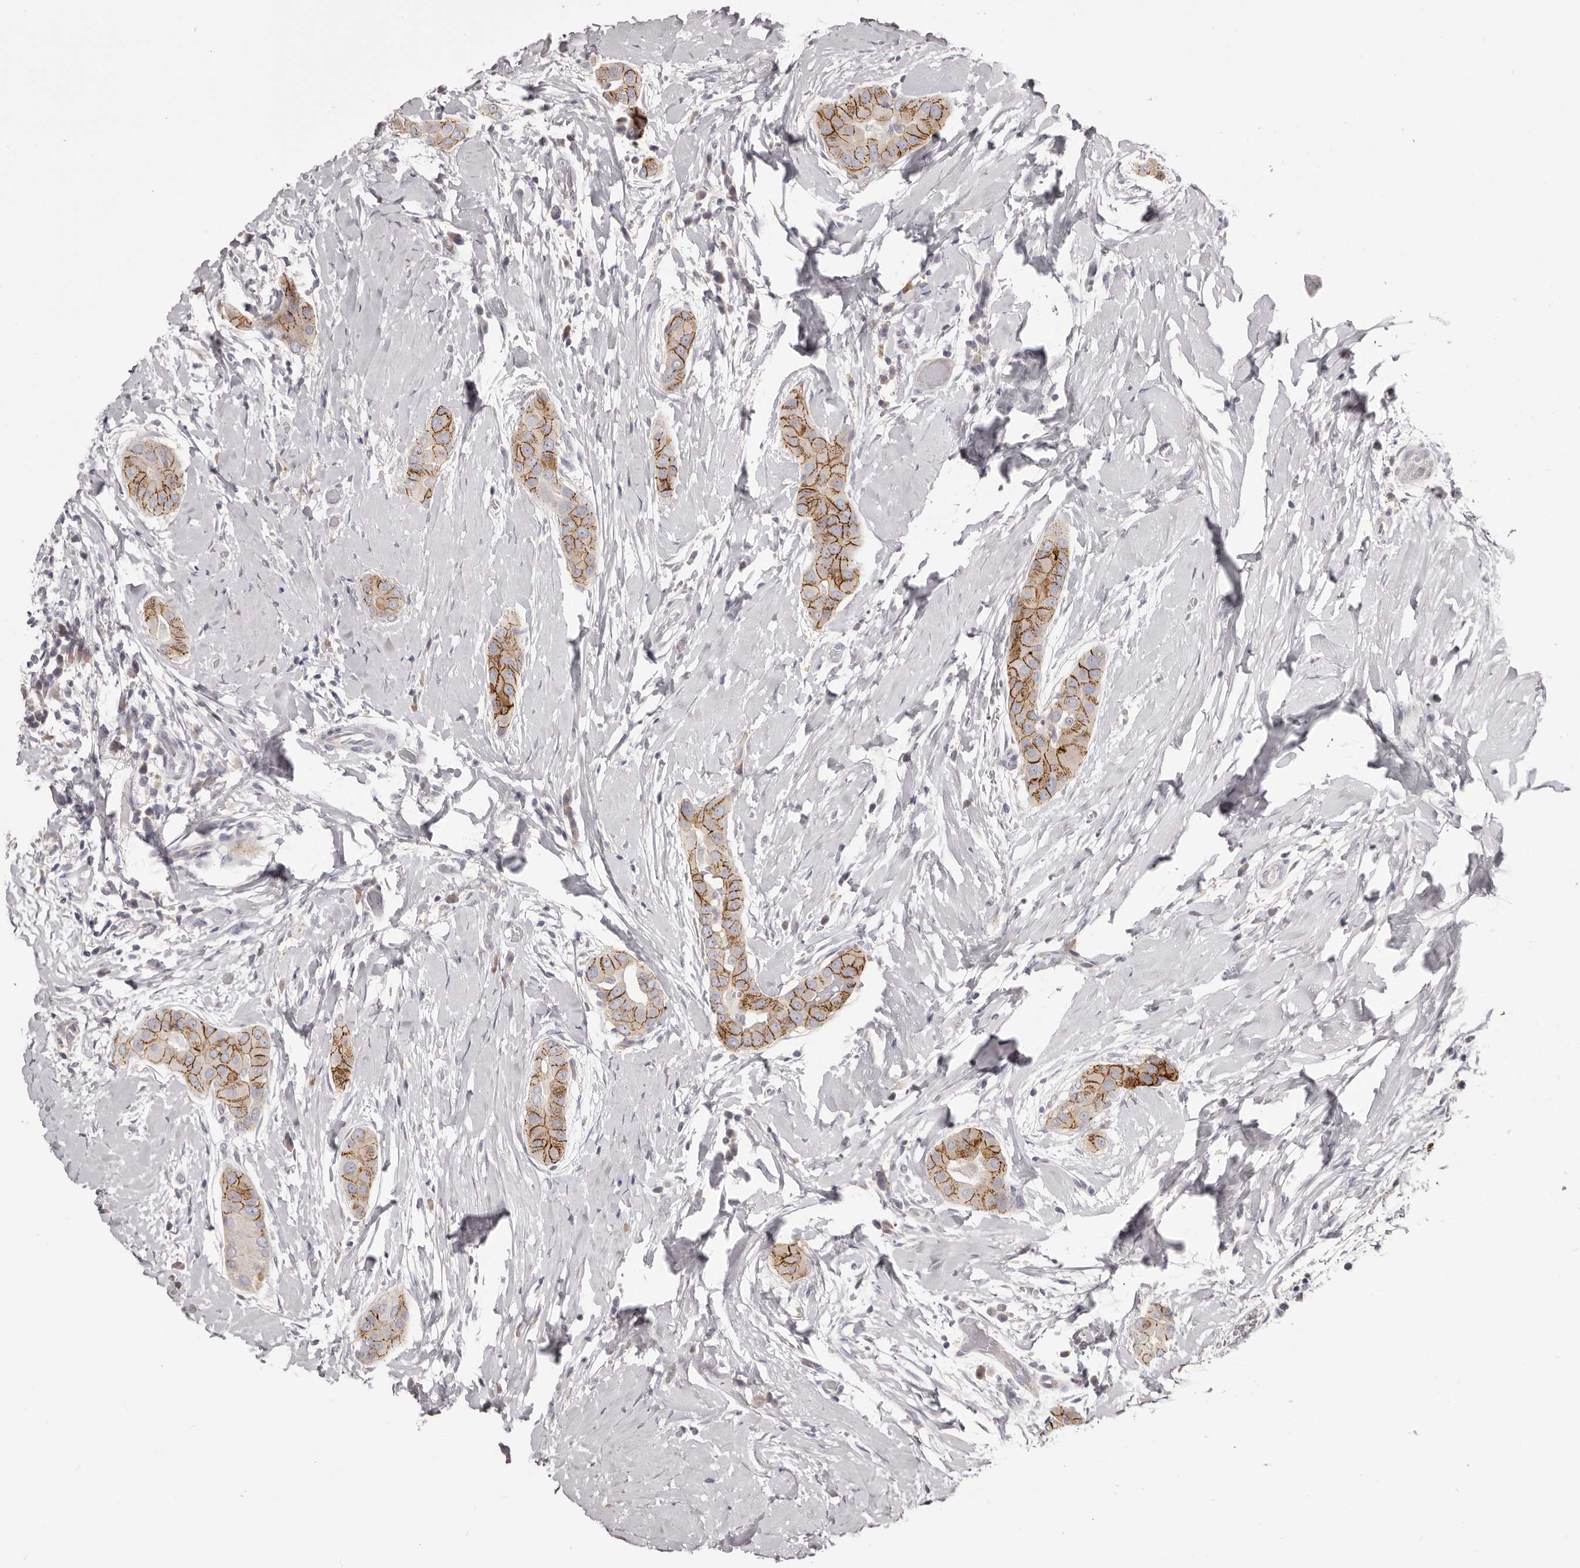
{"staining": {"intensity": "moderate", "quantity": ">75%", "location": "cytoplasmic/membranous"}, "tissue": "thyroid cancer", "cell_type": "Tumor cells", "image_type": "cancer", "snomed": [{"axis": "morphology", "description": "Papillary adenocarcinoma, NOS"}, {"axis": "topography", "description": "Thyroid gland"}], "caption": "Immunohistochemical staining of thyroid cancer shows medium levels of moderate cytoplasmic/membranous staining in approximately >75% of tumor cells.", "gene": "OTUD3", "patient": {"sex": "male", "age": 33}}